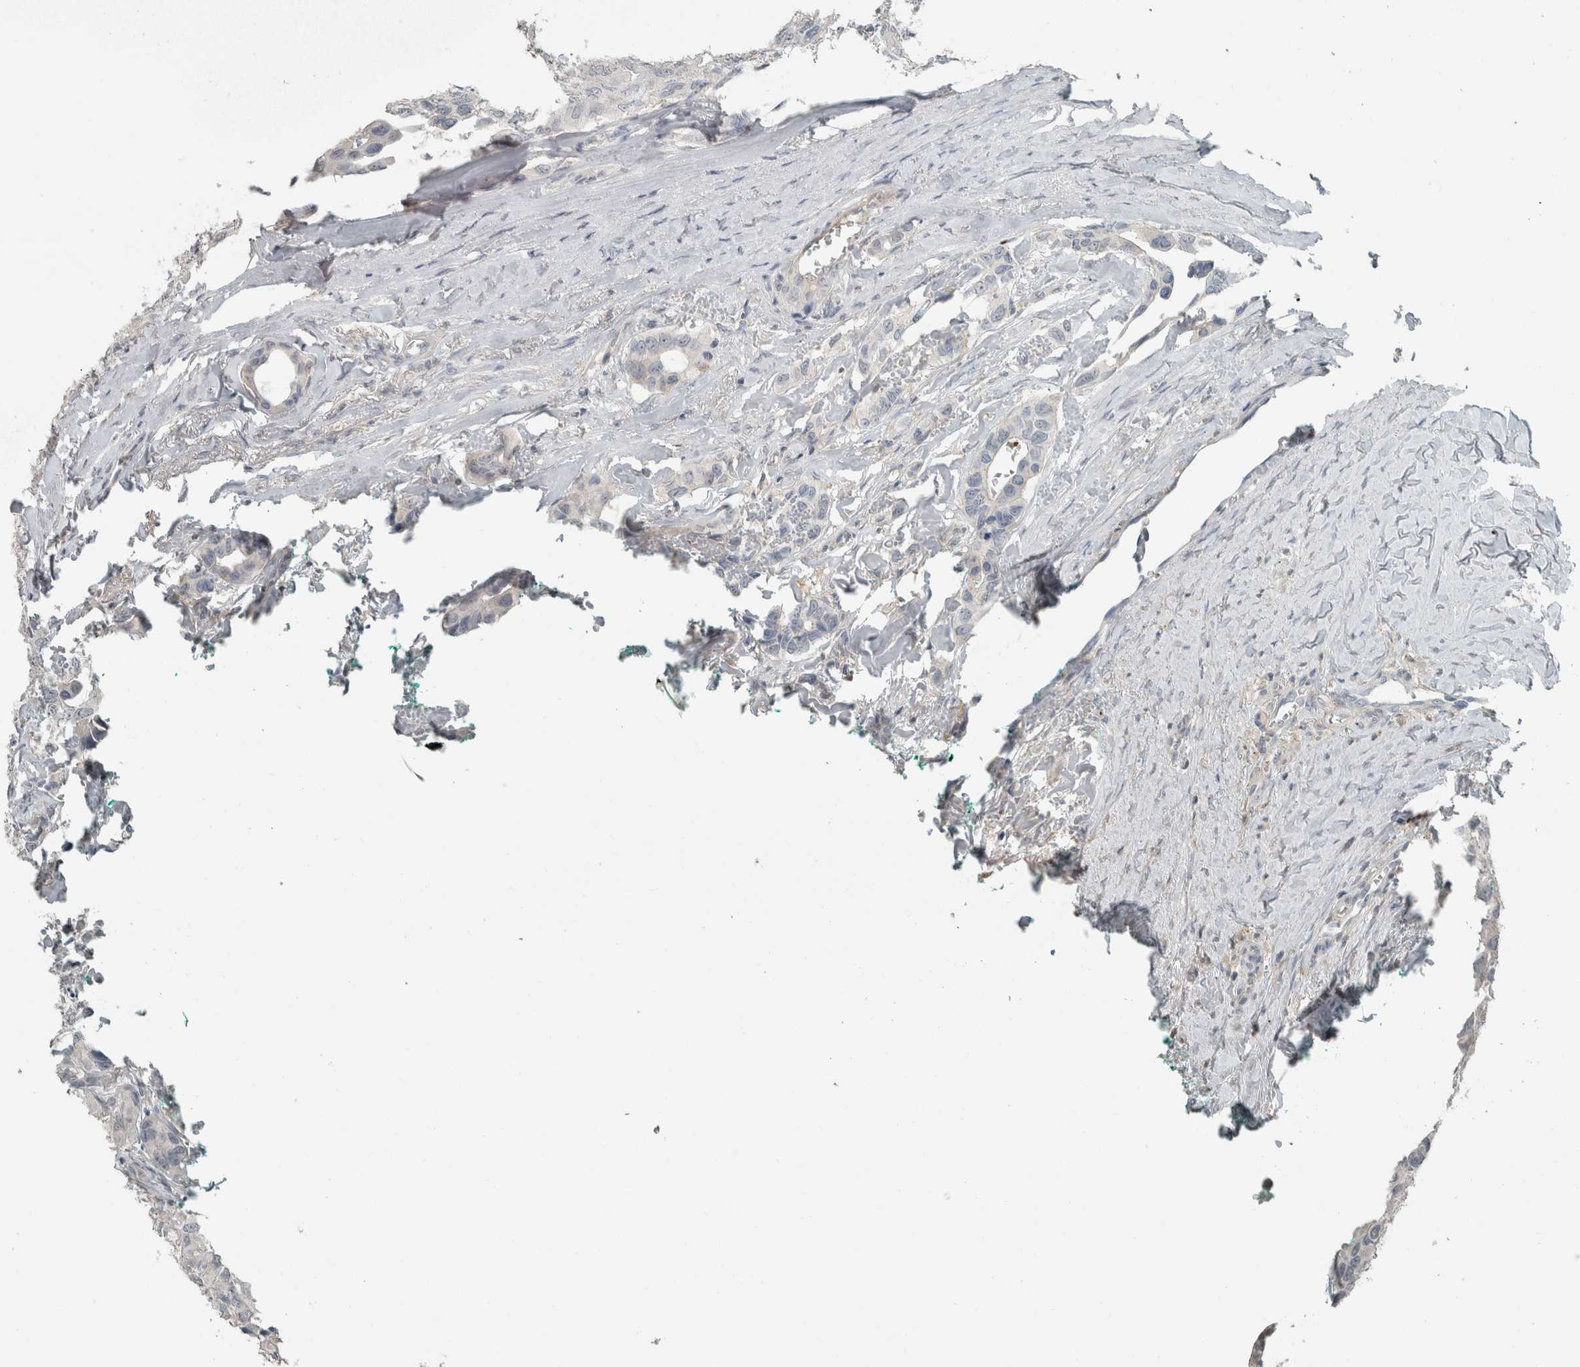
{"staining": {"intensity": "negative", "quantity": "none", "location": "none"}, "tissue": "head and neck cancer", "cell_type": "Tumor cells", "image_type": "cancer", "snomed": [{"axis": "morphology", "description": "Adenocarcinoma, NOS"}, {"axis": "topography", "description": "Salivary gland, NOS"}, {"axis": "topography", "description": "Head-Neck"}], "caption": "A high-resolution micrograph shows immunohistochemistry (IHC) staining of head and neck cancer, which demonstrates no significant expression in tumor cells. (Stains: DAB (3,3'-diaminobenzidine) immunohistochemistry (IHC) with hematoxylin counter stain, Microscopy: brightfield microscopy at high magnification).", "gene": "SCIN", "patient": {"sex": "female", "age": 76}}